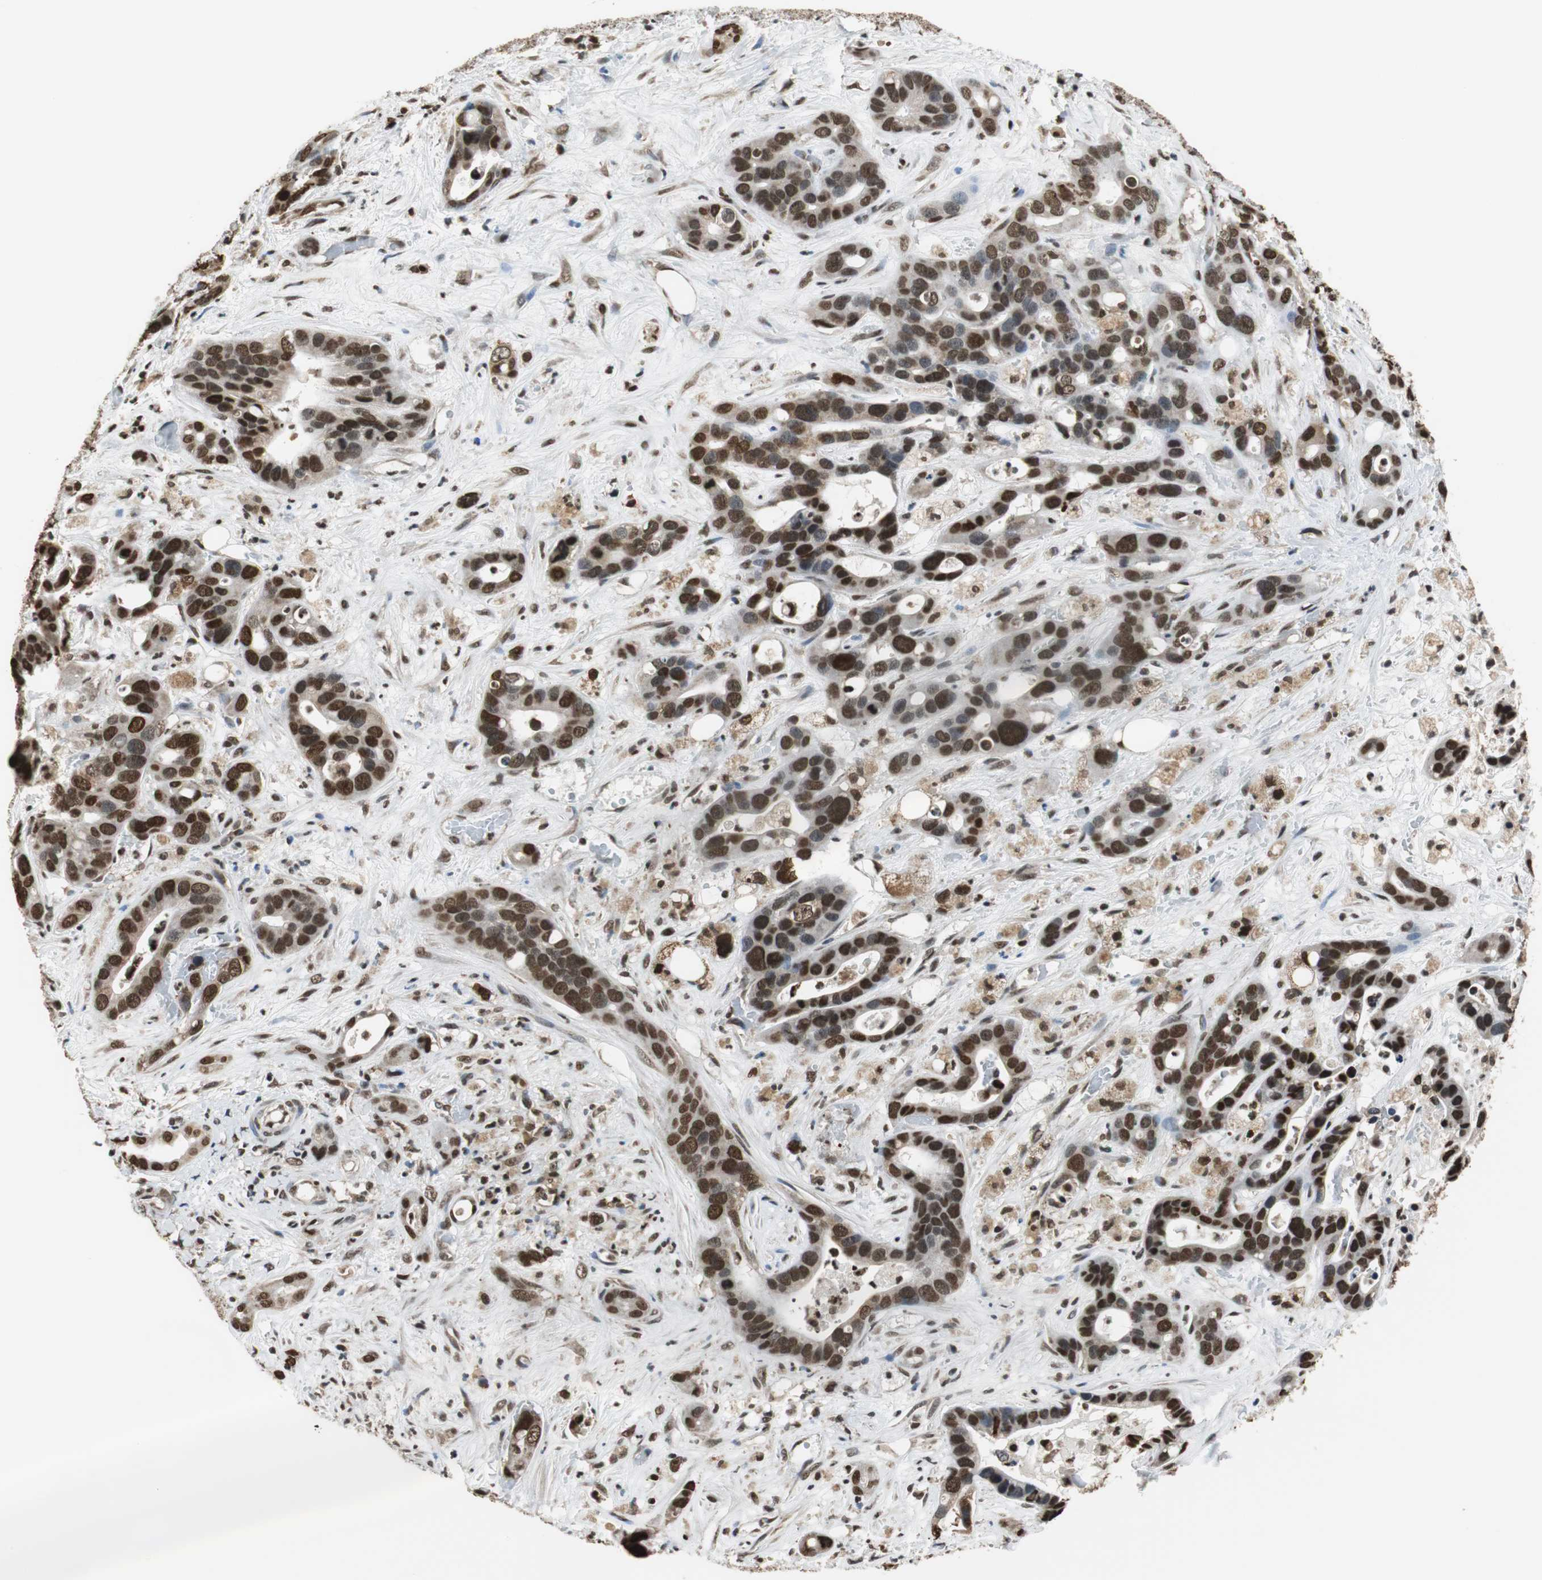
{"staining": {"intensity": "strong", "quantity": ">75%", "location": "nuclear"}, "tissue": "liver cancer", "cell_type": "Tumor cells", "image_type": "cancer", "snomed": [{"axis": "morphology", "description": "Cholangiocarcinoma"}, {"axis": "topography", "description": "Liver"}], "caption": "Liver cancer (cholangiocarcinoma) stained for a protein demonstrates strong nuclear positivity in tumor cells. (DAB IHC, brown staining for protein, blue staining for nuclei).", "gene": "REST", "patient": {"sex": "female", "age": 65}}